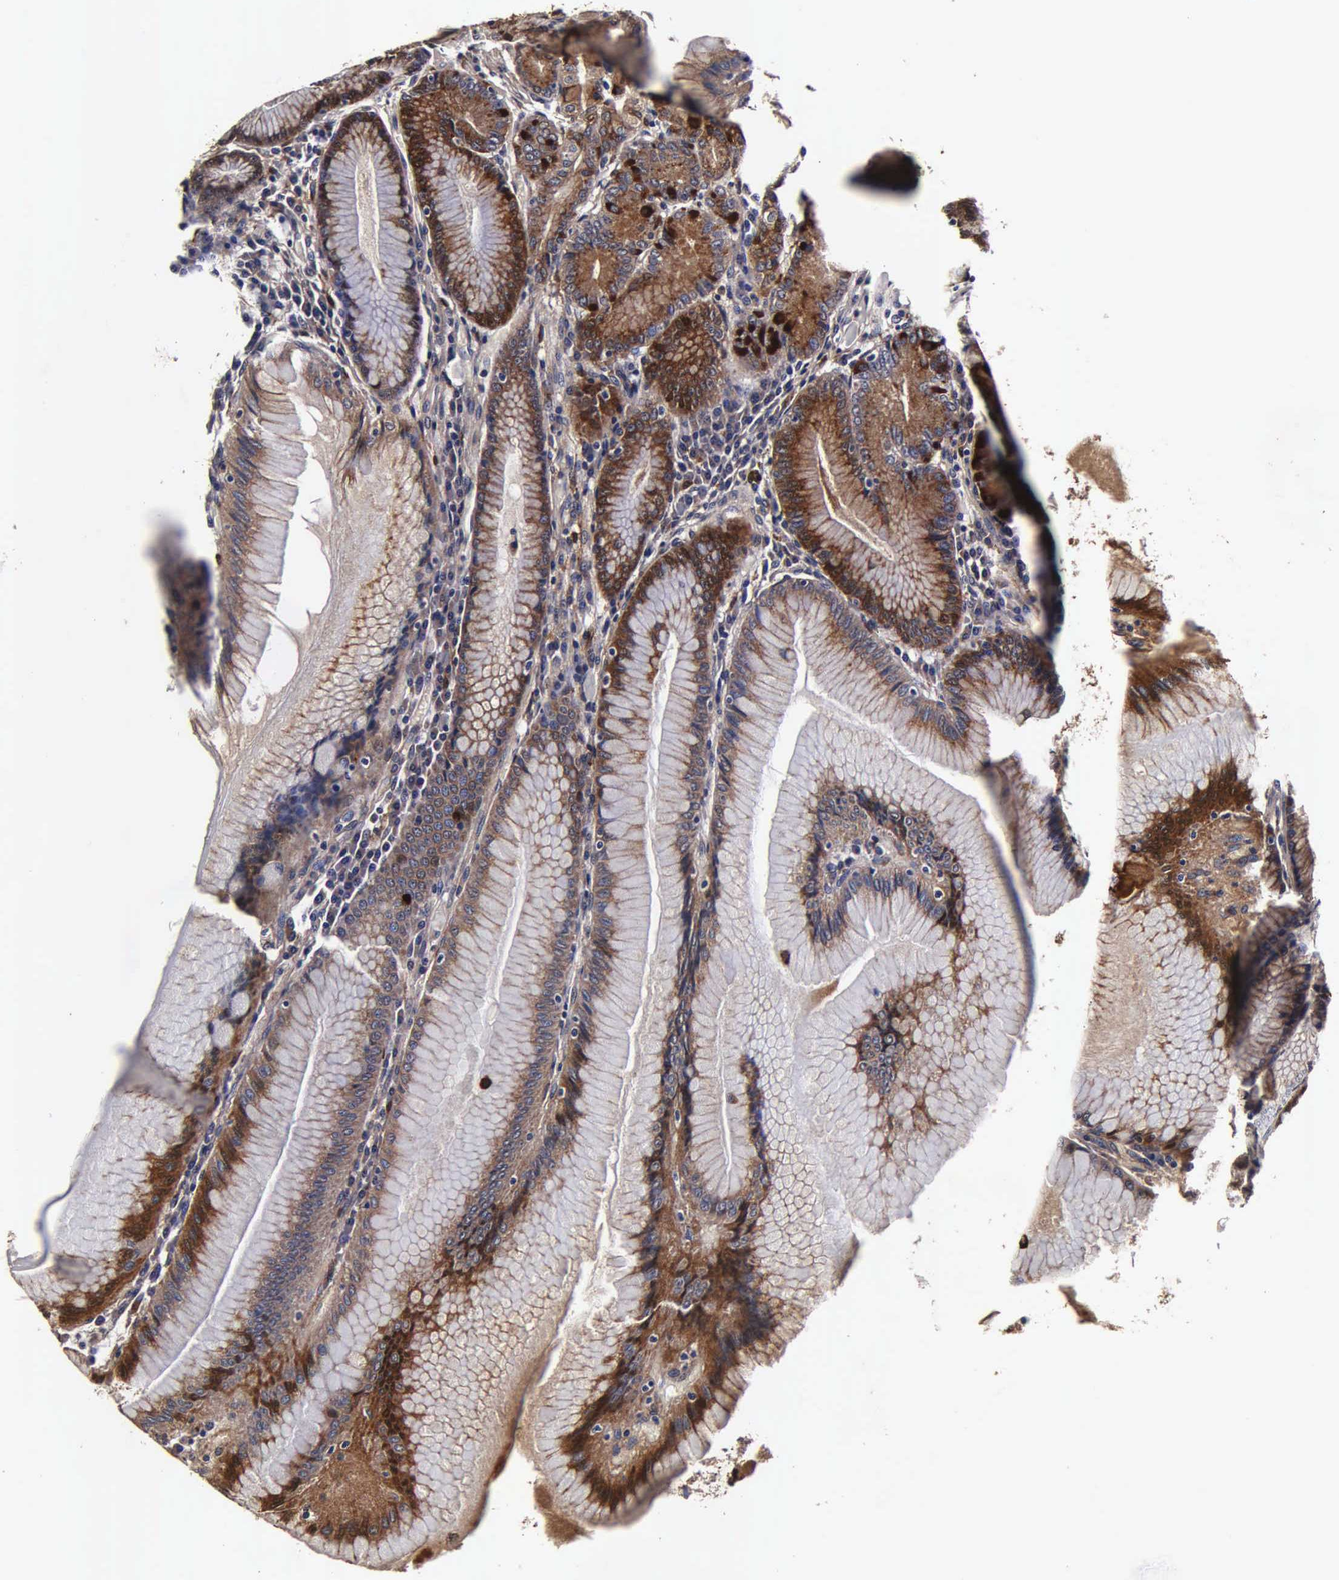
{"staining": {"intensity": "weak", "quantity": "25%-75%", "location": "cytoplasmic/membranous"}, "tissue": "stomach", "cell_type": "Glandular cells", "image_type": "normal", "snomed": [{"axis": "morphology", "description": "Normal tissue, NOS"}, {"axis": "topography", "description": "Stomach, lower"}], "caption": "DAB (3,3'-diaminobenzidine) immunohistochemical staining of normal stomach exhibits weak cytoplasmic/membranous protein positivity in about 25%-75% of glandular cells.", "gene": "CST3", "patient": {"sex": "female", "age": 93}}